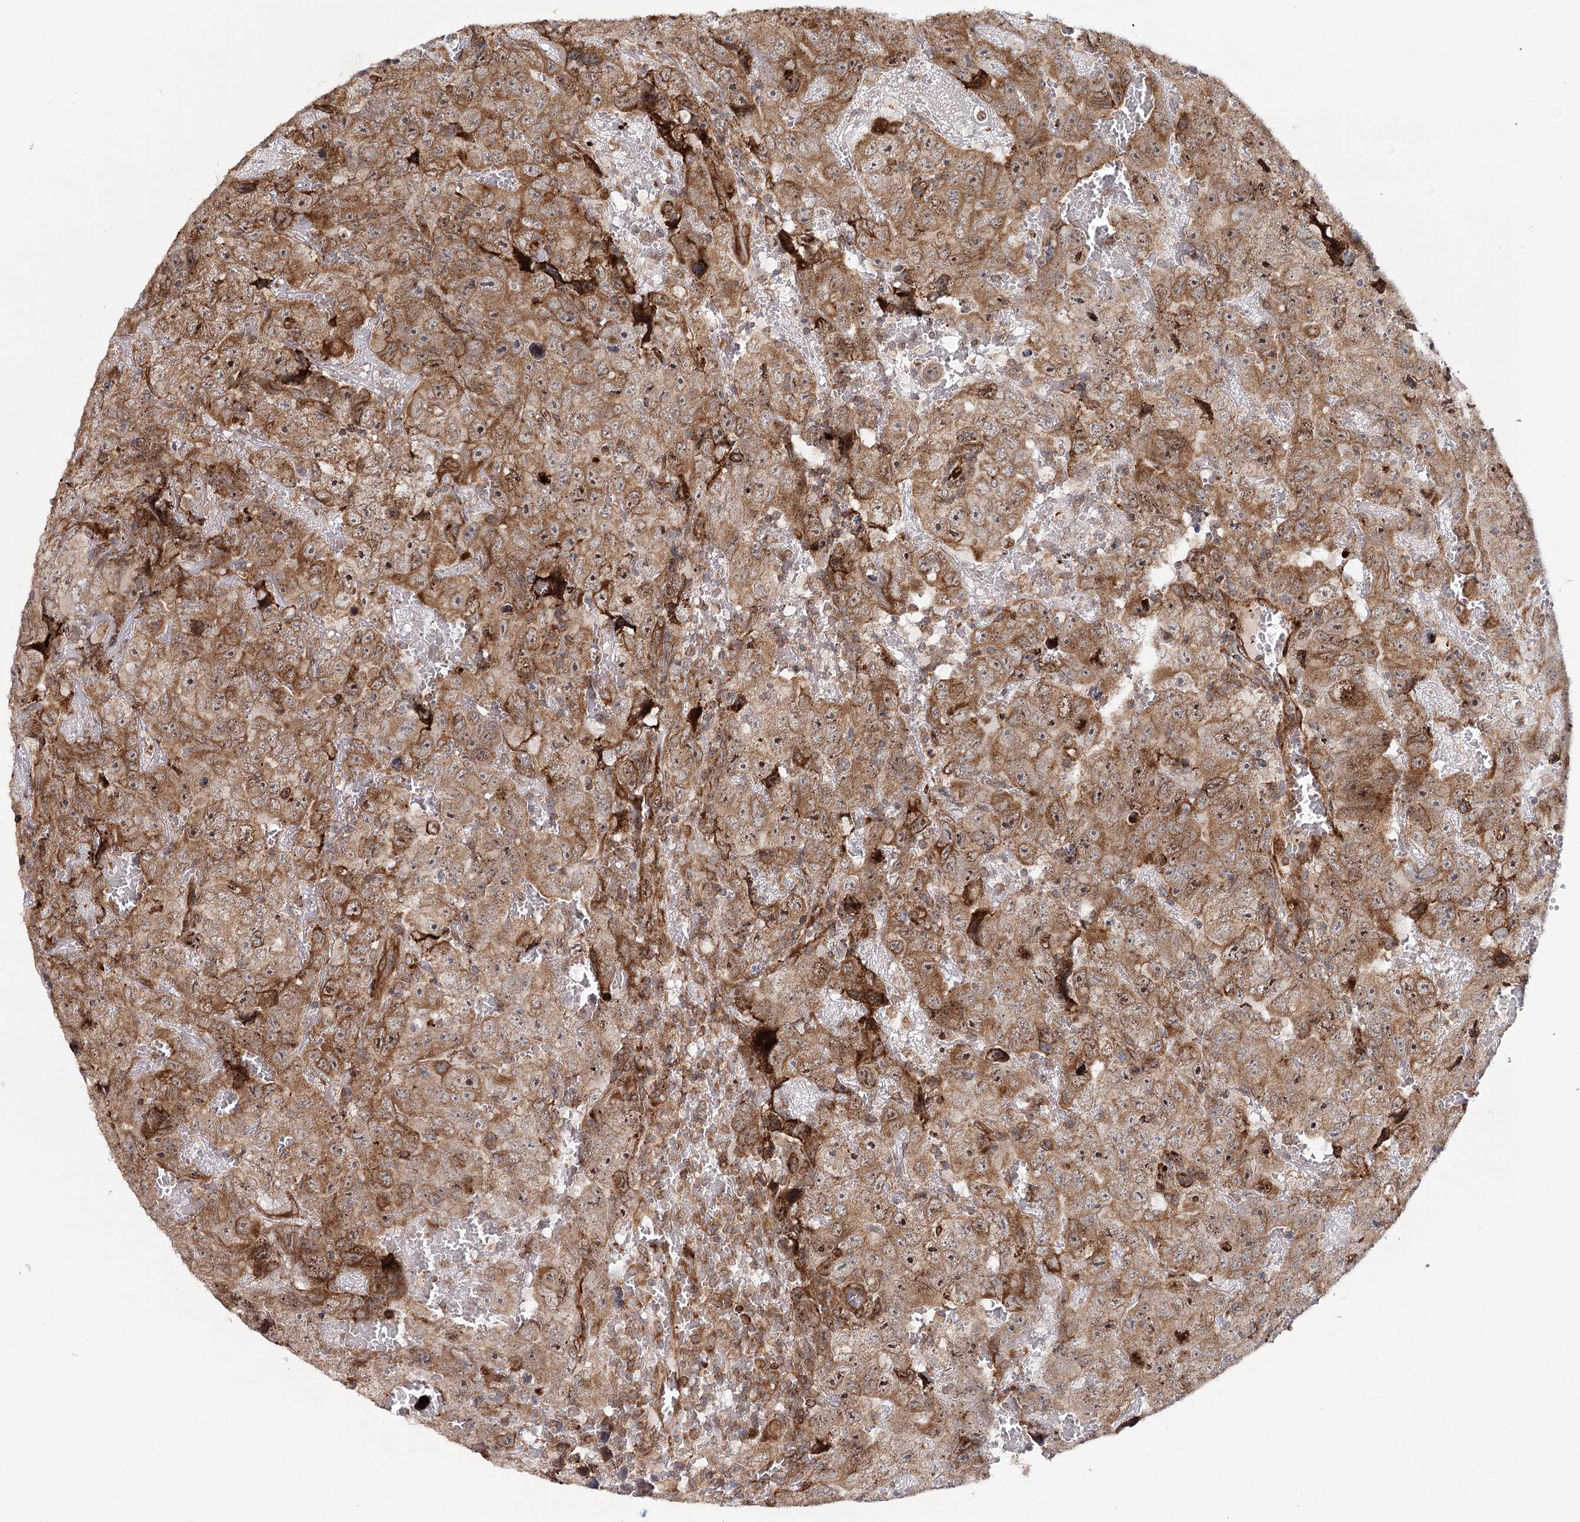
{"staining": {"intensity": "moderate", "quantity": ">75%", "location": "cytoplasmic/membranous,nuclear"}, "tissue": "testis cancer", "cell_type": "Tumor cells", "image_type": "cancer", "snomed": [{"axis": "morphology", "description": "Carcinoma, Embryonal, NOS"}, {"axis": "topography", "description": "Testis"}], "caption": "Immunohistochemical staining of testis embryonal carcinoma reveals medium levels of moderate cytoplasmic/membranous and nuclear staining in approximately >75% of tumor cells.", "gene": "MKNK1", "patient": {"sex": "male", "age": 45}}